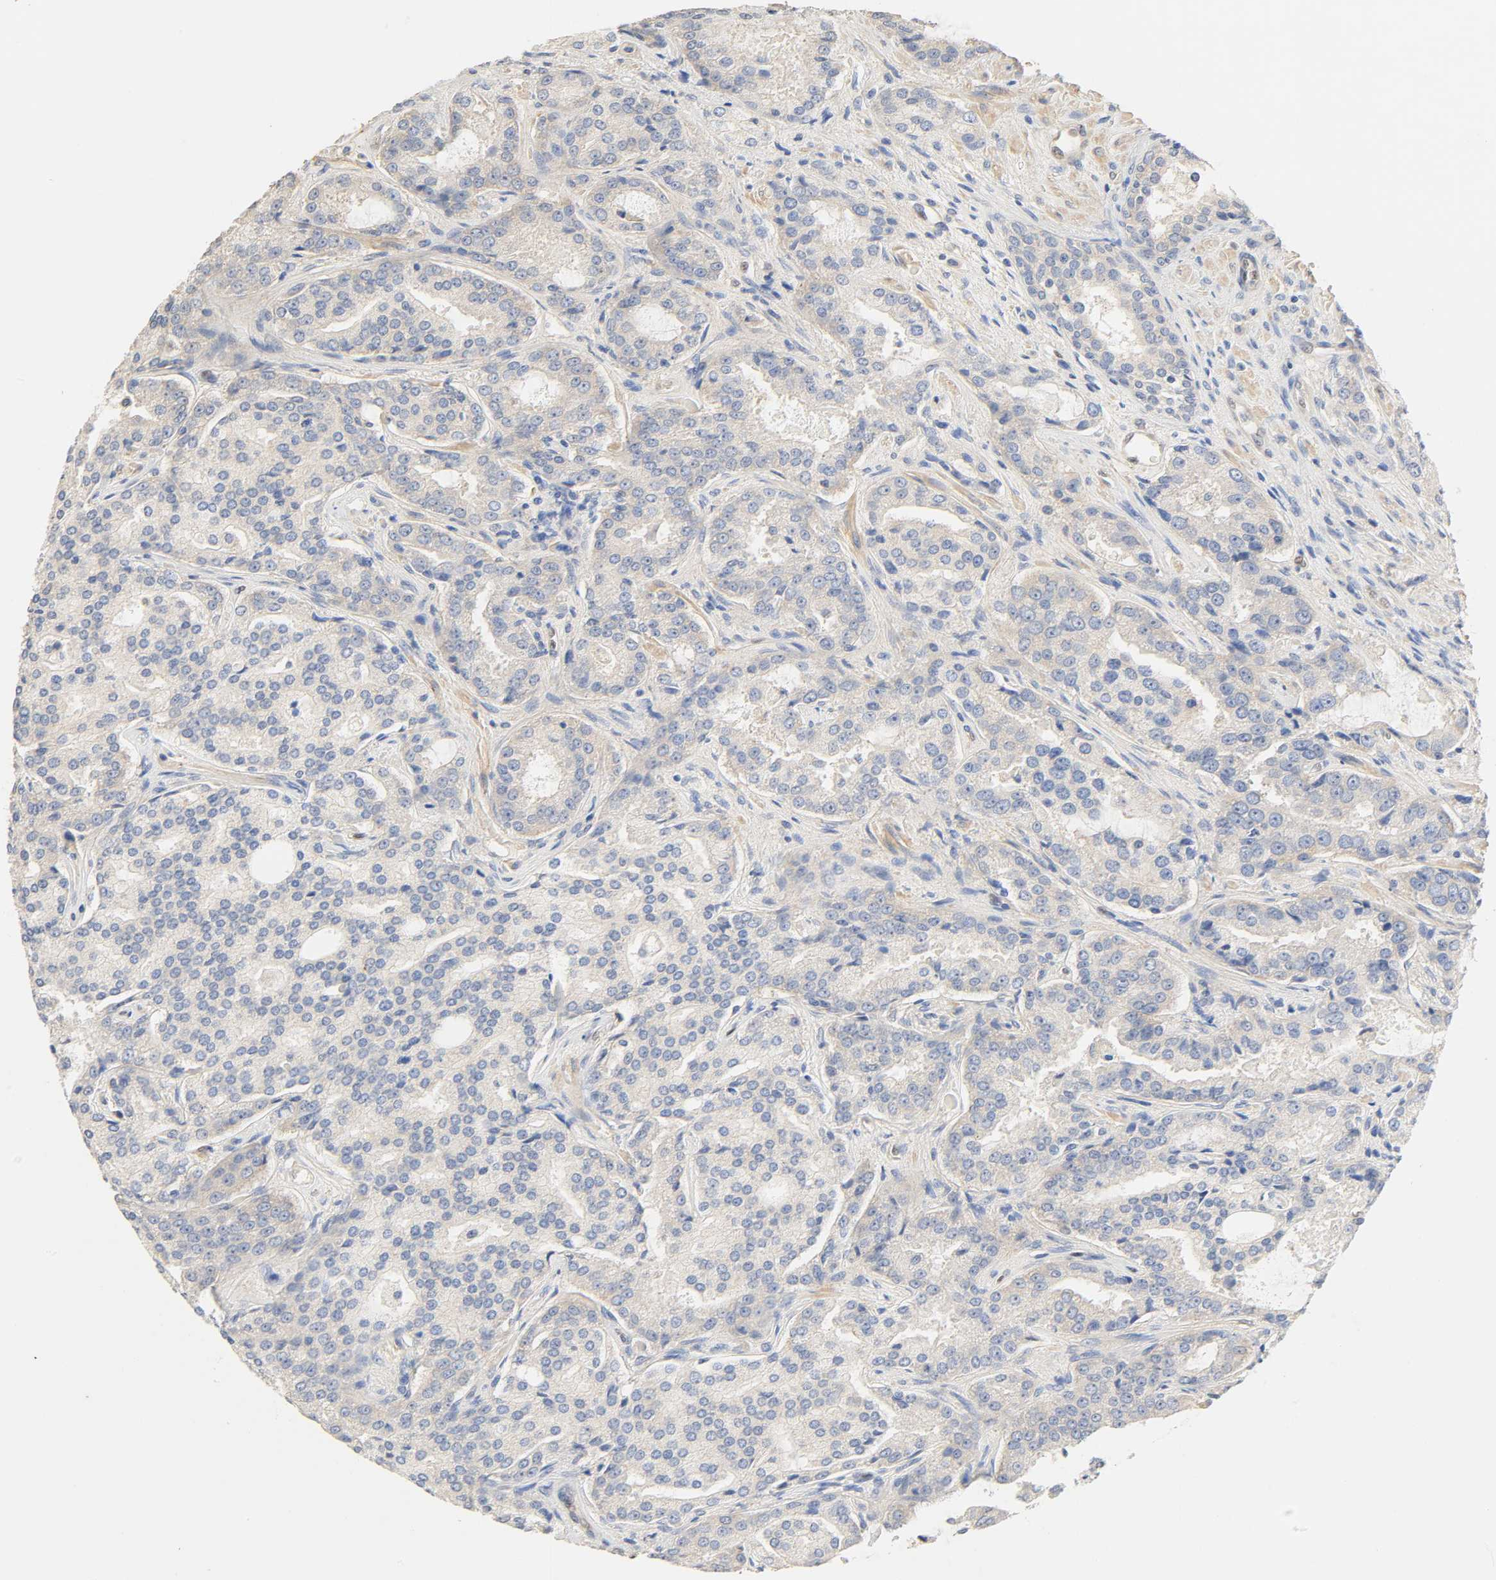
{"staining": {"intensity": "negative", "quantity": "none", "location": "none"}, "tissue": "prostate cancer", "cell_type": "Tumor cells", "image_type": "cancer", "snomed": [{"axis": "morphology", "description": "Adenocarcinoma, High grade"}, {"axis": "topography", "description": "Prostate"}], "caption": "DAB immunohistochemical staining of prostate cancer (high-grade adenocarcinoma) demonstrates no significant positivity in tumor cells.", "gene": "BORCS8-MEF2B", "patient": {"sex": "male", "age": 72}}